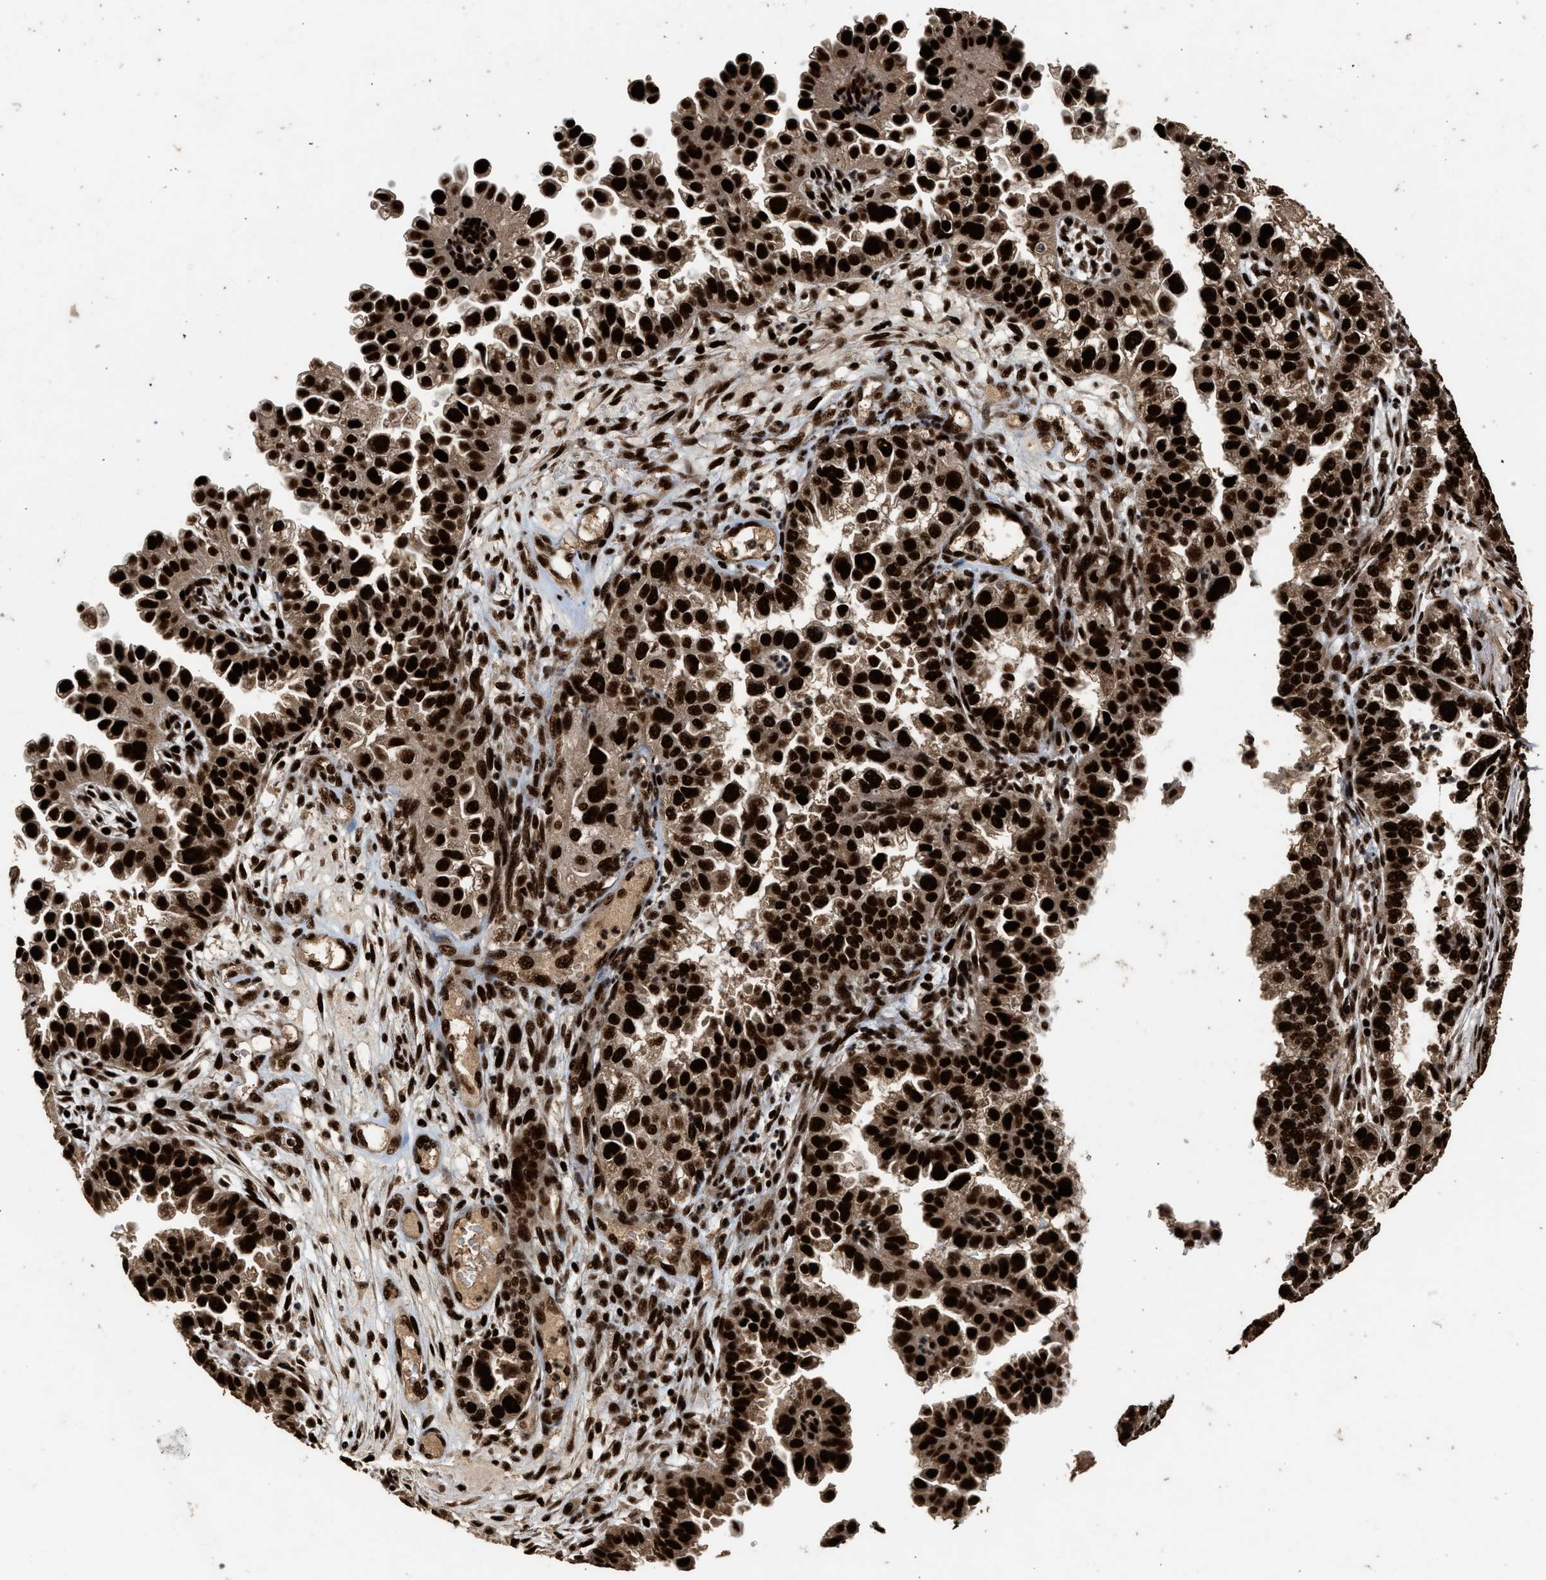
{"staining": {"intensity": "strong", "quantity": ">75%", "location": "nuclear"}, "tissue": "endometrial cancer", "cell_type": "Tumor cells", "image_type": "cancer", "snomed": [{"axis": "morphology", "description": "Adenocarcinoma, NOS"}, {"axis": "topography", "description": "Endometrium"}], "caption": "Tumor cells exhibit high levels of strong nuclear positivity in about >75% of cells in human endometrial cancer. (DAB IHC, brown staining for protein, blue staining for nuclei).", "gene": "PPP4R3B", "patient": {"sex": "female", "age": 85}}